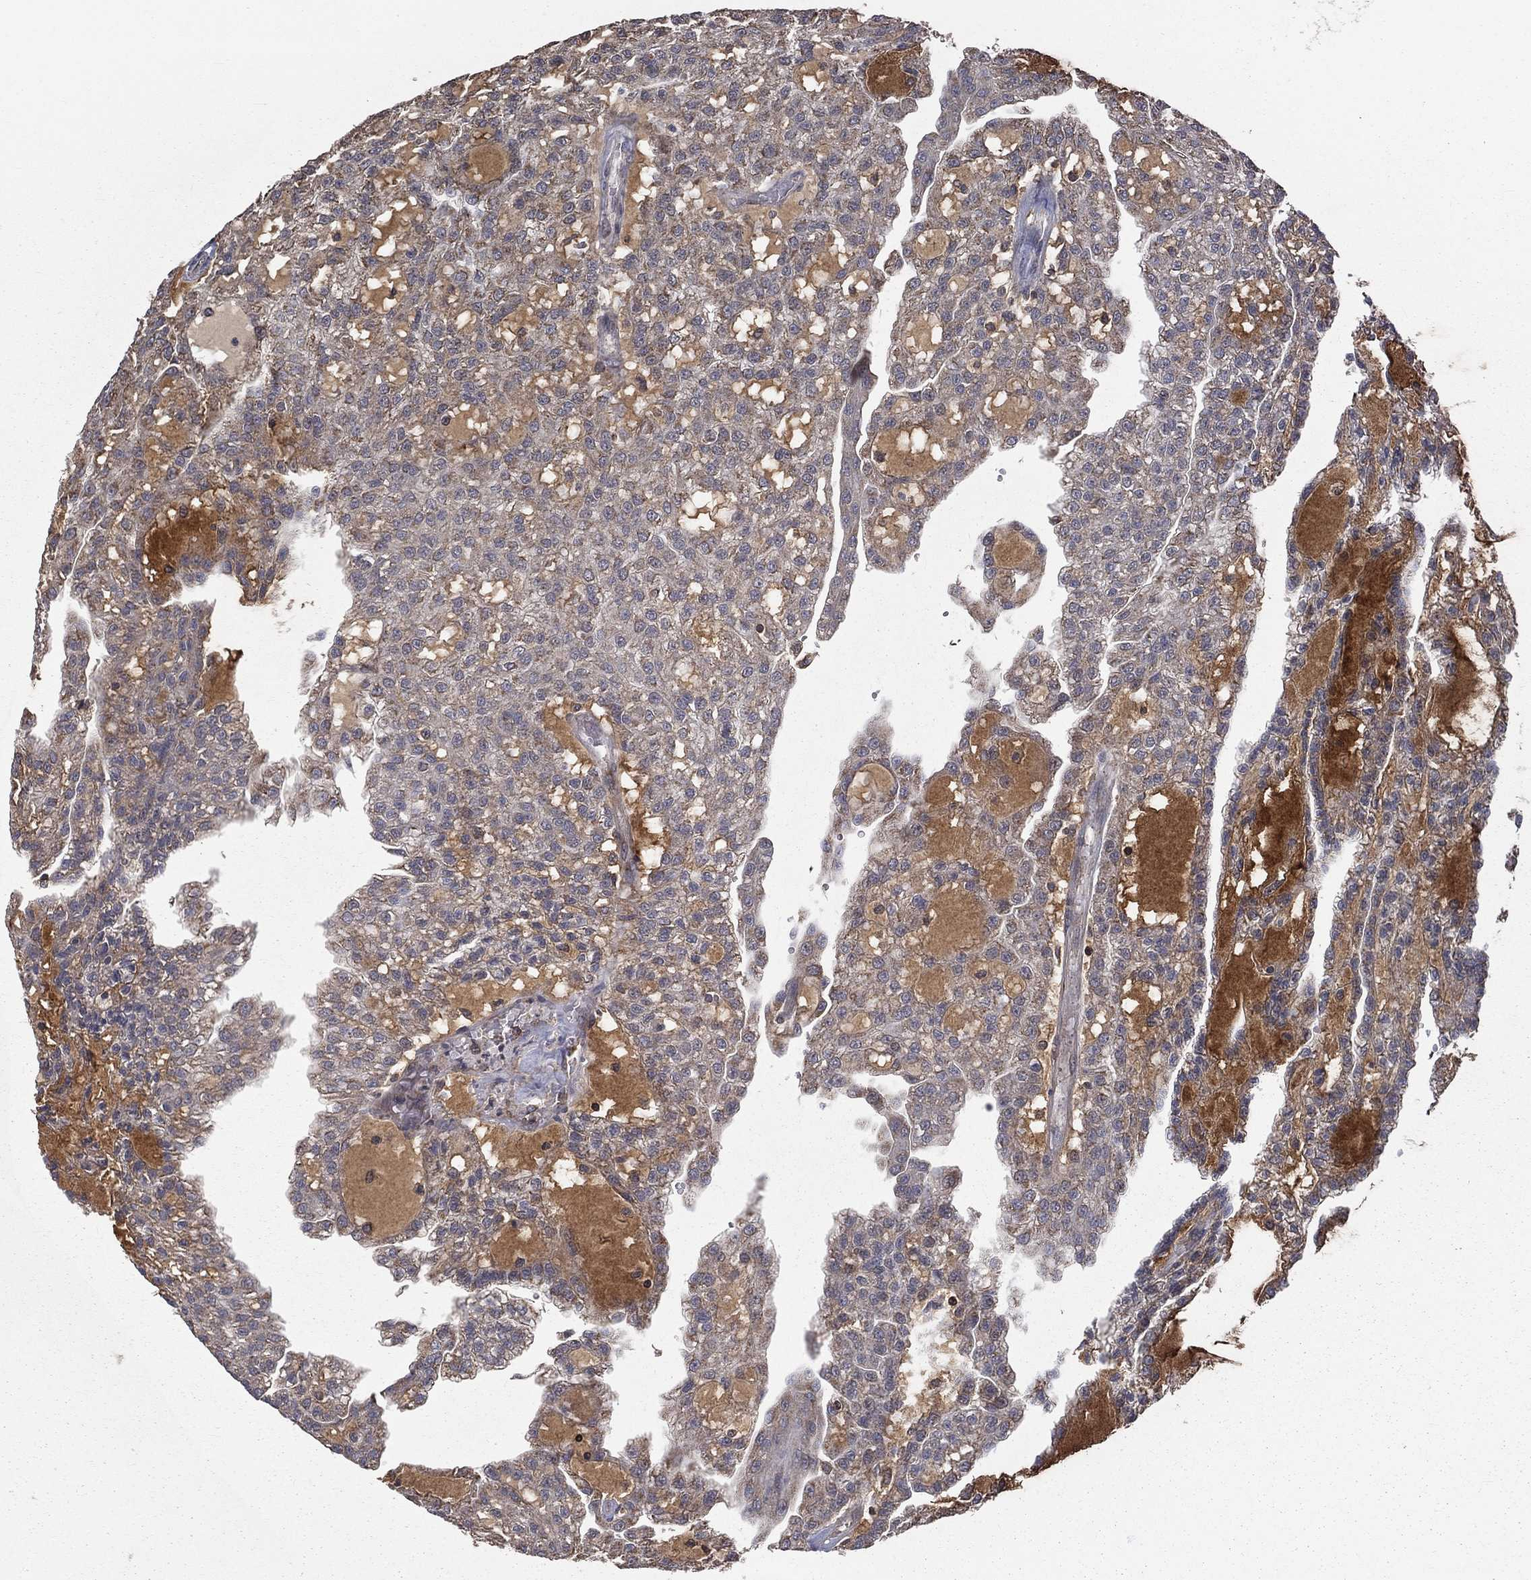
{"staining": {"intensity": "moderate", "quantity": ">75%", "location": "cytoplasmic/membranous"}, "tissue": "renal cancer", "cell_type": "Tumor cells", "image_type": "cancer", "snomed": [{"axis": "morphology", "description": "Adenocarcinoma, NOS"}, {"axis": "topography", "description": "Kidney"}], "caption": "Immunohistochemical staining of human renal cancer (adenocarcinoma) reveals moderate cytoplasmic/membranous protein staining in approximately >75% of tumor cells.", "gene": "OLFML1", "patient": {"sex": "male", "age": 63}}